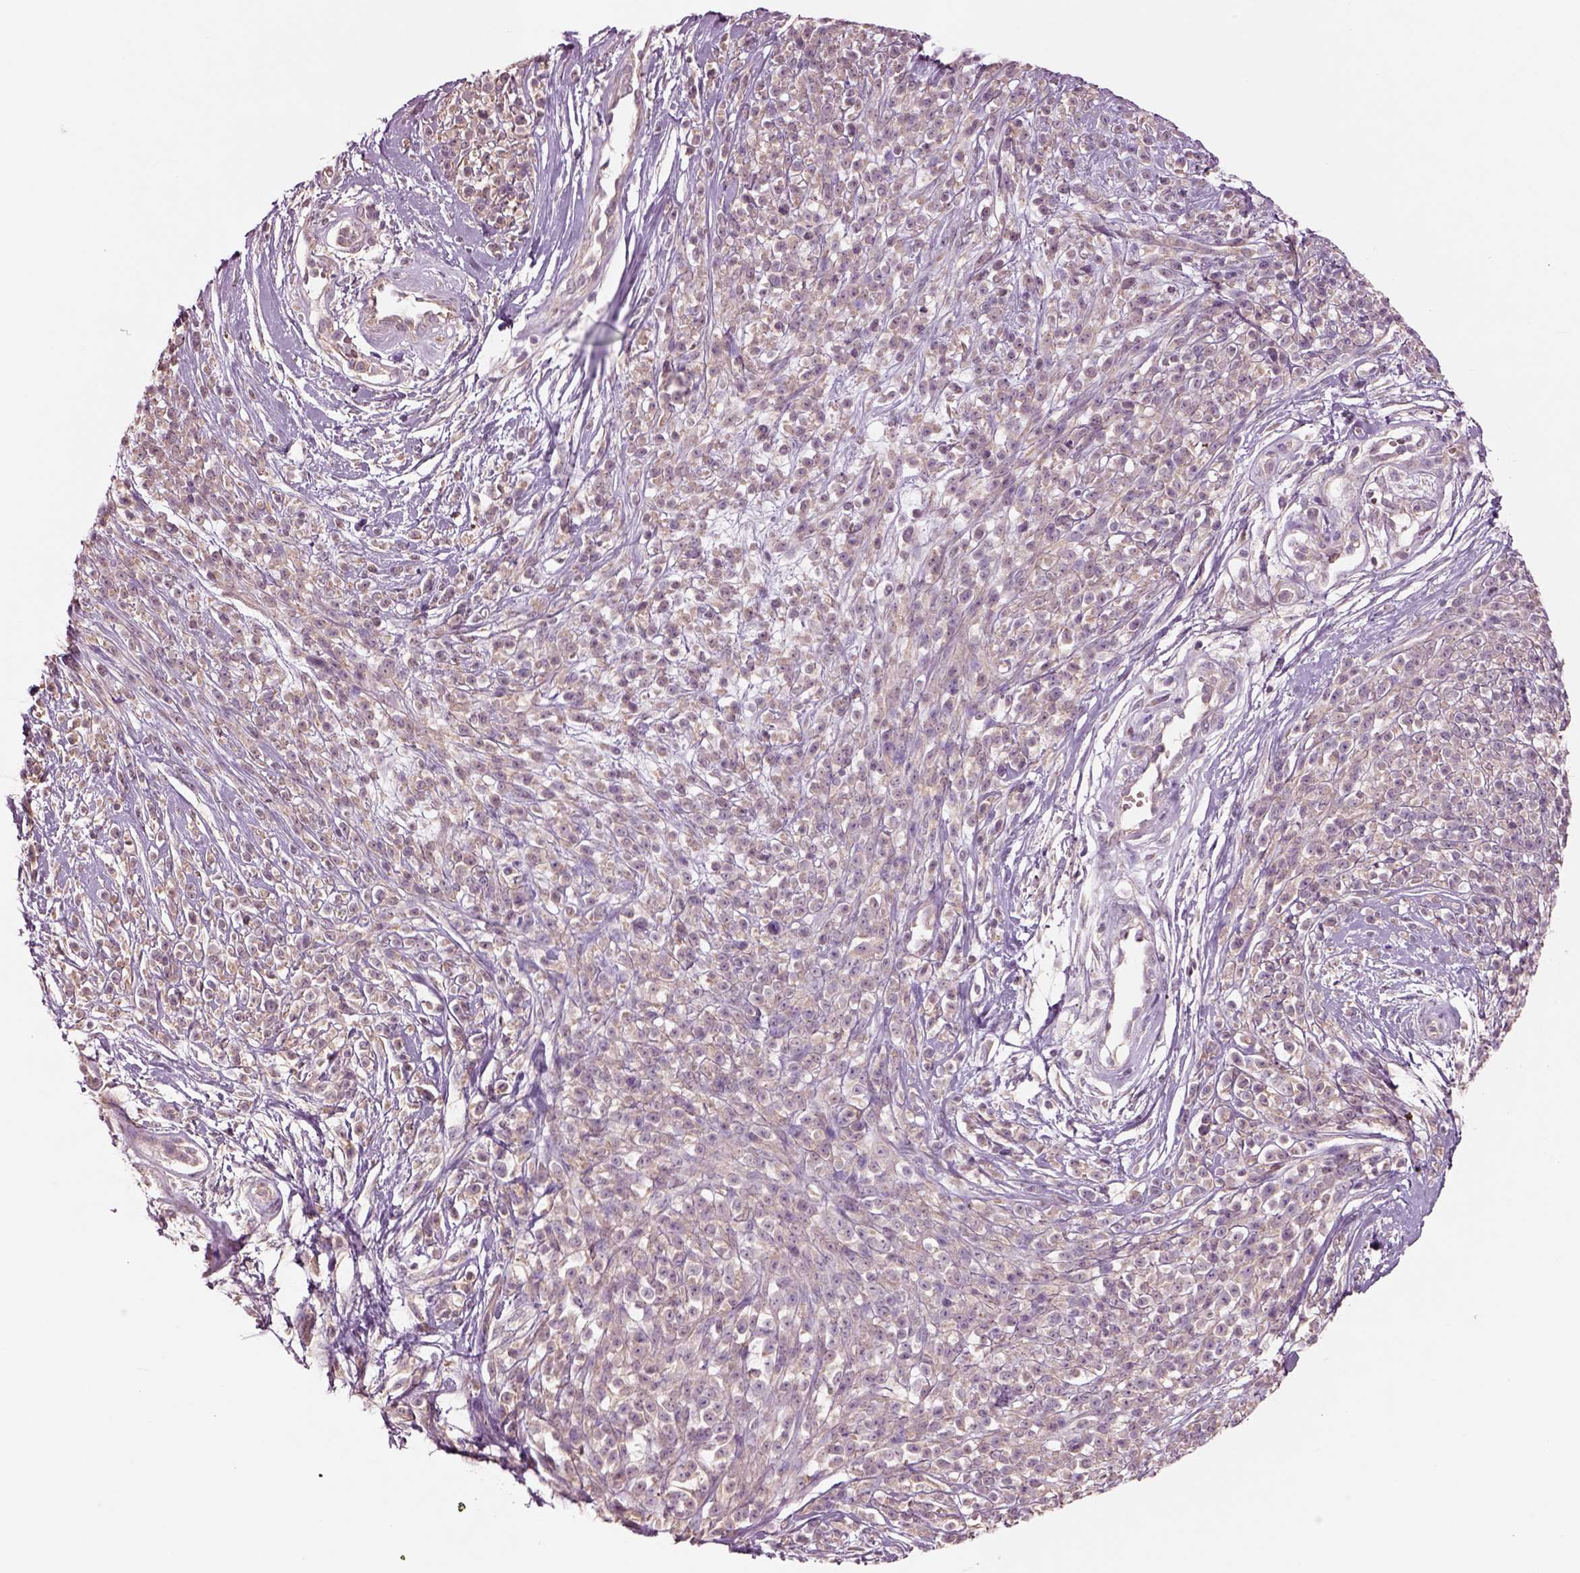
{"staining": {"intensity": "negative", "quantity": "none", "location": "none"}, "tissue": "melanoma", "cell_type": "Tumor cells", "image_type": "cancer", "snomed": [{"axis": "morphology", "description": "Malignant melanoma, NOS"}, {"axis": "topography", "description": "Skin"}, {"axis": "topography", "description": "Skin of trunk"}], "caption": "This is an IHC photomicrograph of melanoma. There is no staining in tumor cells.", "gene": "DUOXA2", "patient": {"sex": "male", "age": 74}}